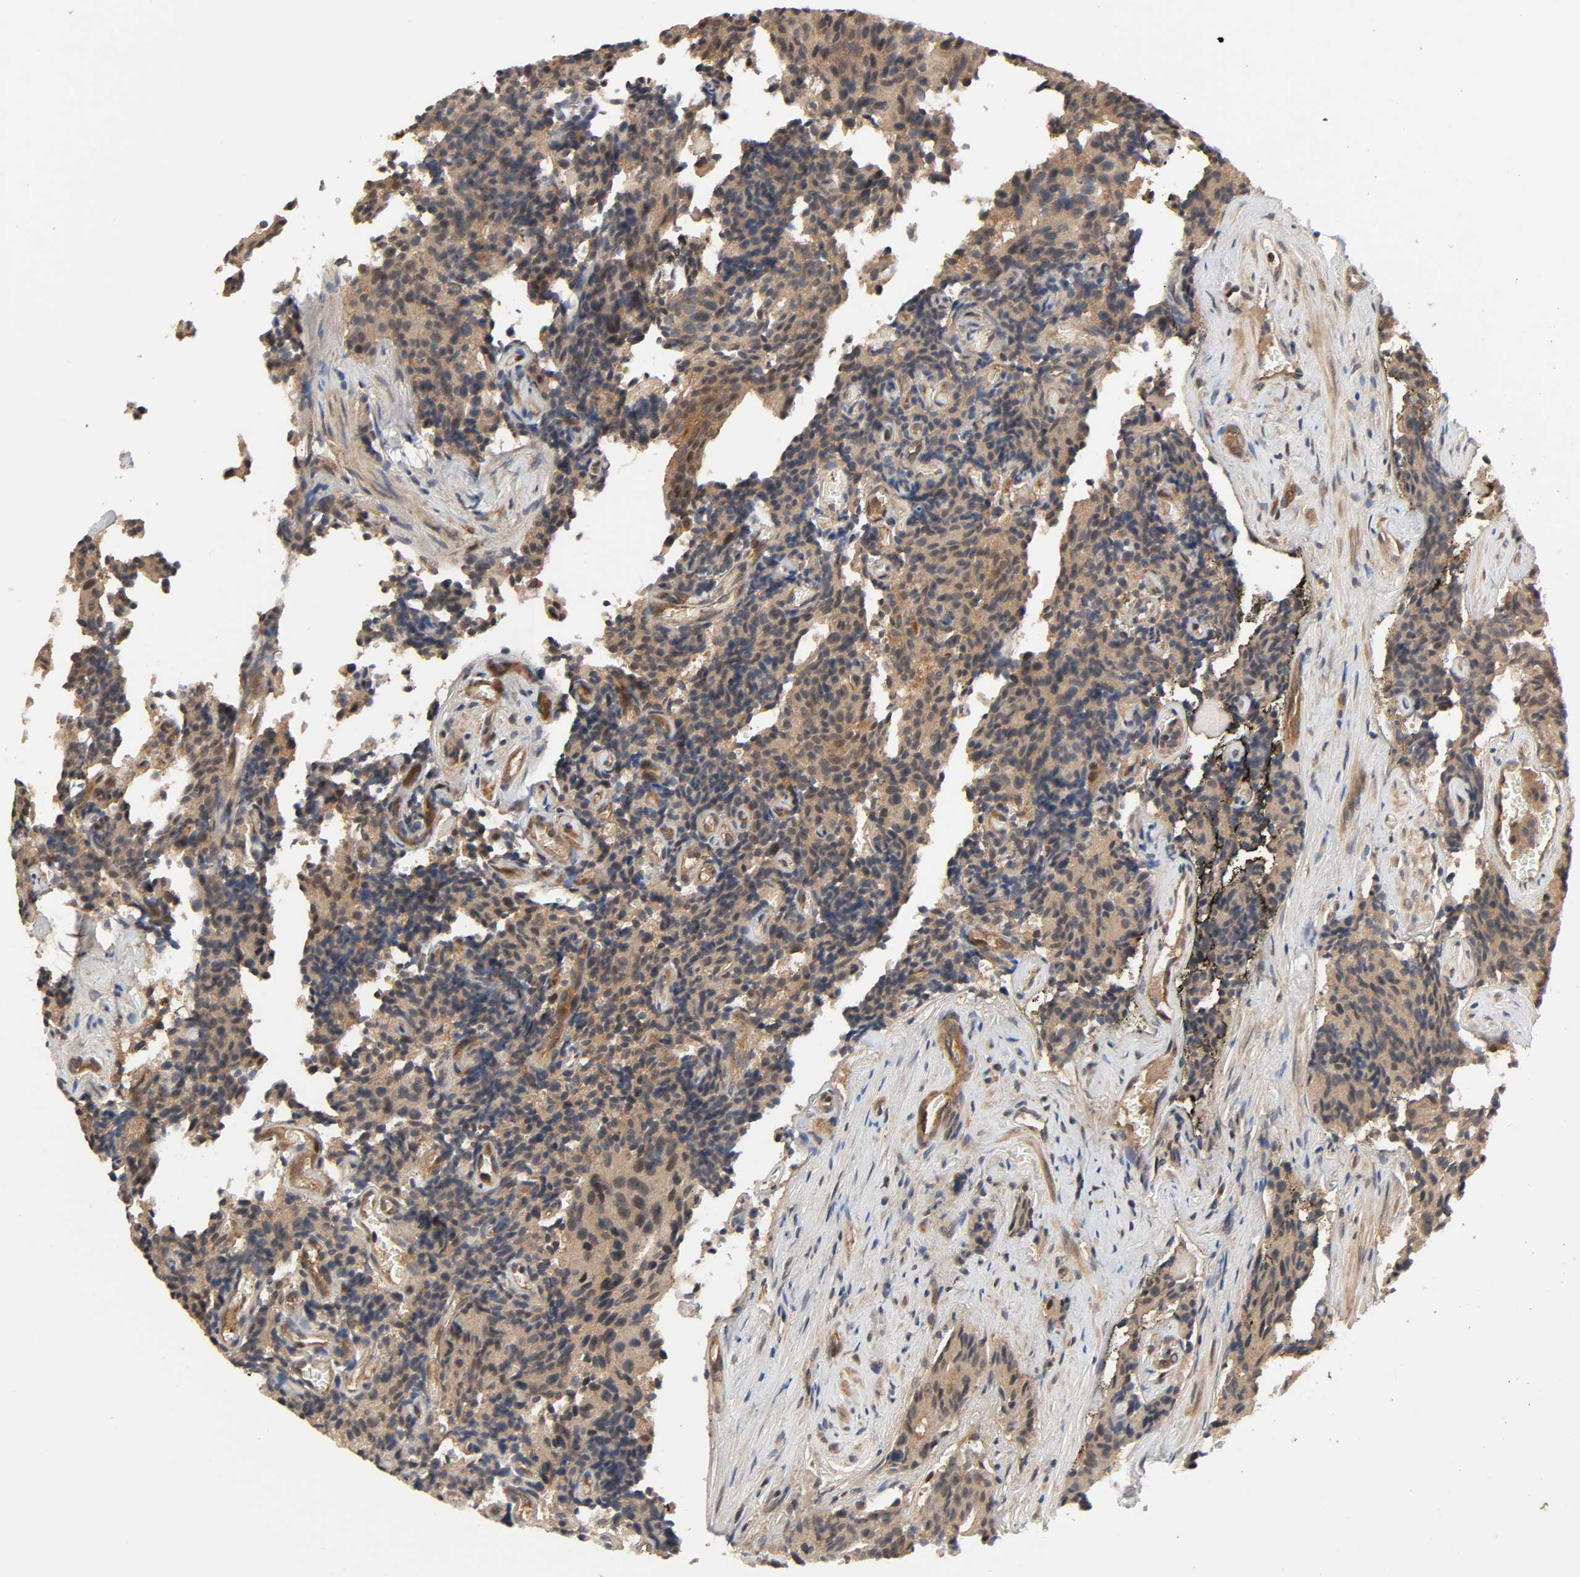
{"staining": {"intensity": "moderate", "quantity": ">75%", "location": "cytoplasmic/membranous"}, "tissue": "prostate cancer", "cell_type": "Tumor cells", "image_type": "cancer", "snomed": [{"axis": "morphology", "description": "Adenocarcinoma, High grade"}, {"axis": "topography", "description": "Prostate"}], "caption": "Immunohistochemical staining of prostate adenocarcinoma (high-grade) demonstrates medium levels of moderate cytoplasmic/membranous protein expression in about >75% of tumor cells.", "gene": "PPP2R1B", "patient": {"sex": "male", "age": 58}}